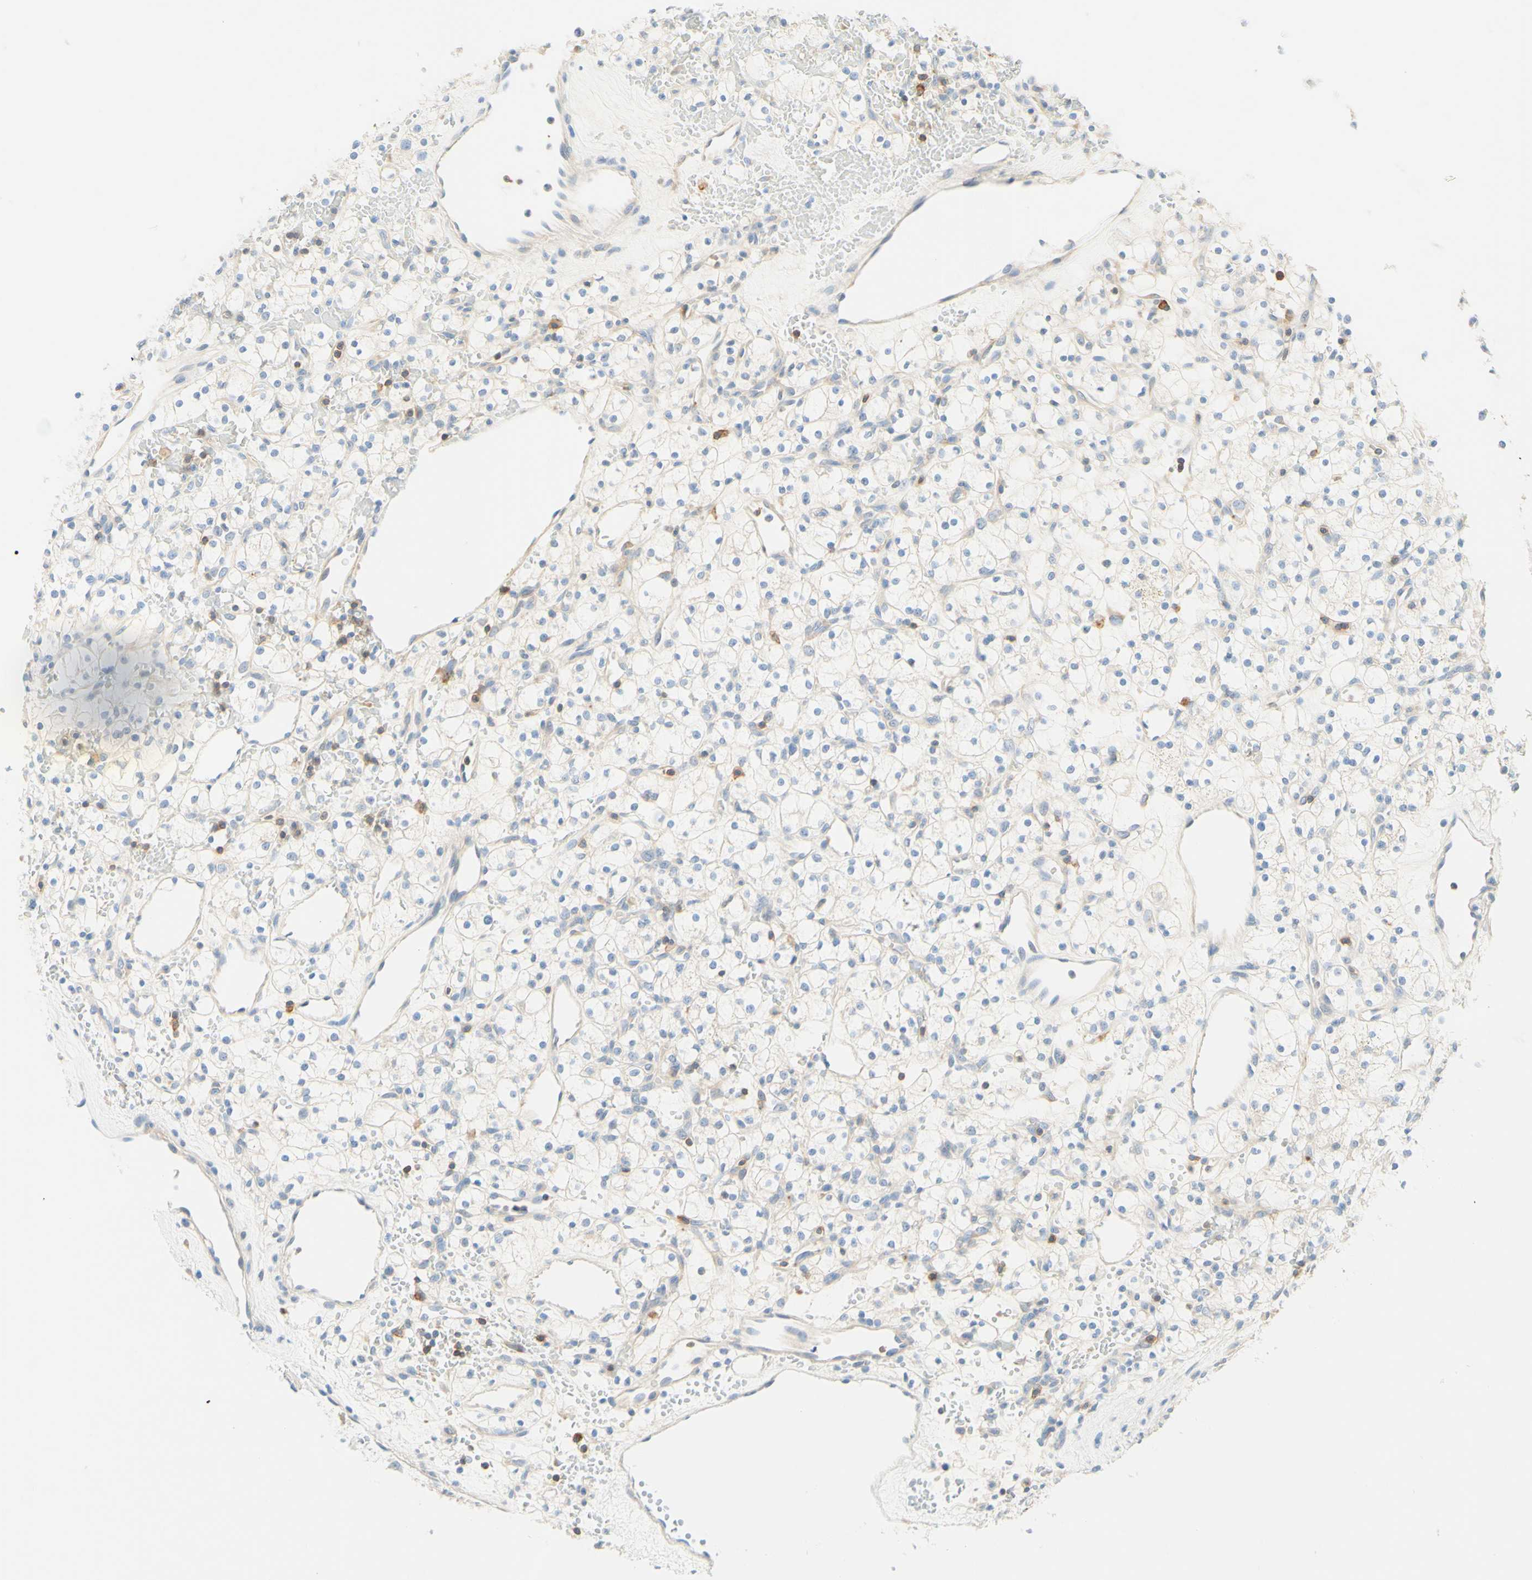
{"staining": {"intensity": "negative", "quantity": "none", "location": "none"}, "tissue": "renal cancer", "cell_type": "Tumor cells", "image_type": "cancer", "snomed": [{"axis": "morphology", "description": "Adenocarcinoma, NOS"}, {"axis": "topography", "description": "Kidney"}], "caption": "A micrograph of human renal cancer is negative for staining in tumor cells. (Brightfield microscopy of DAB IHC at high magnification).", "gene": "LAT", "patient": {"sex": "female", "age": 60}}